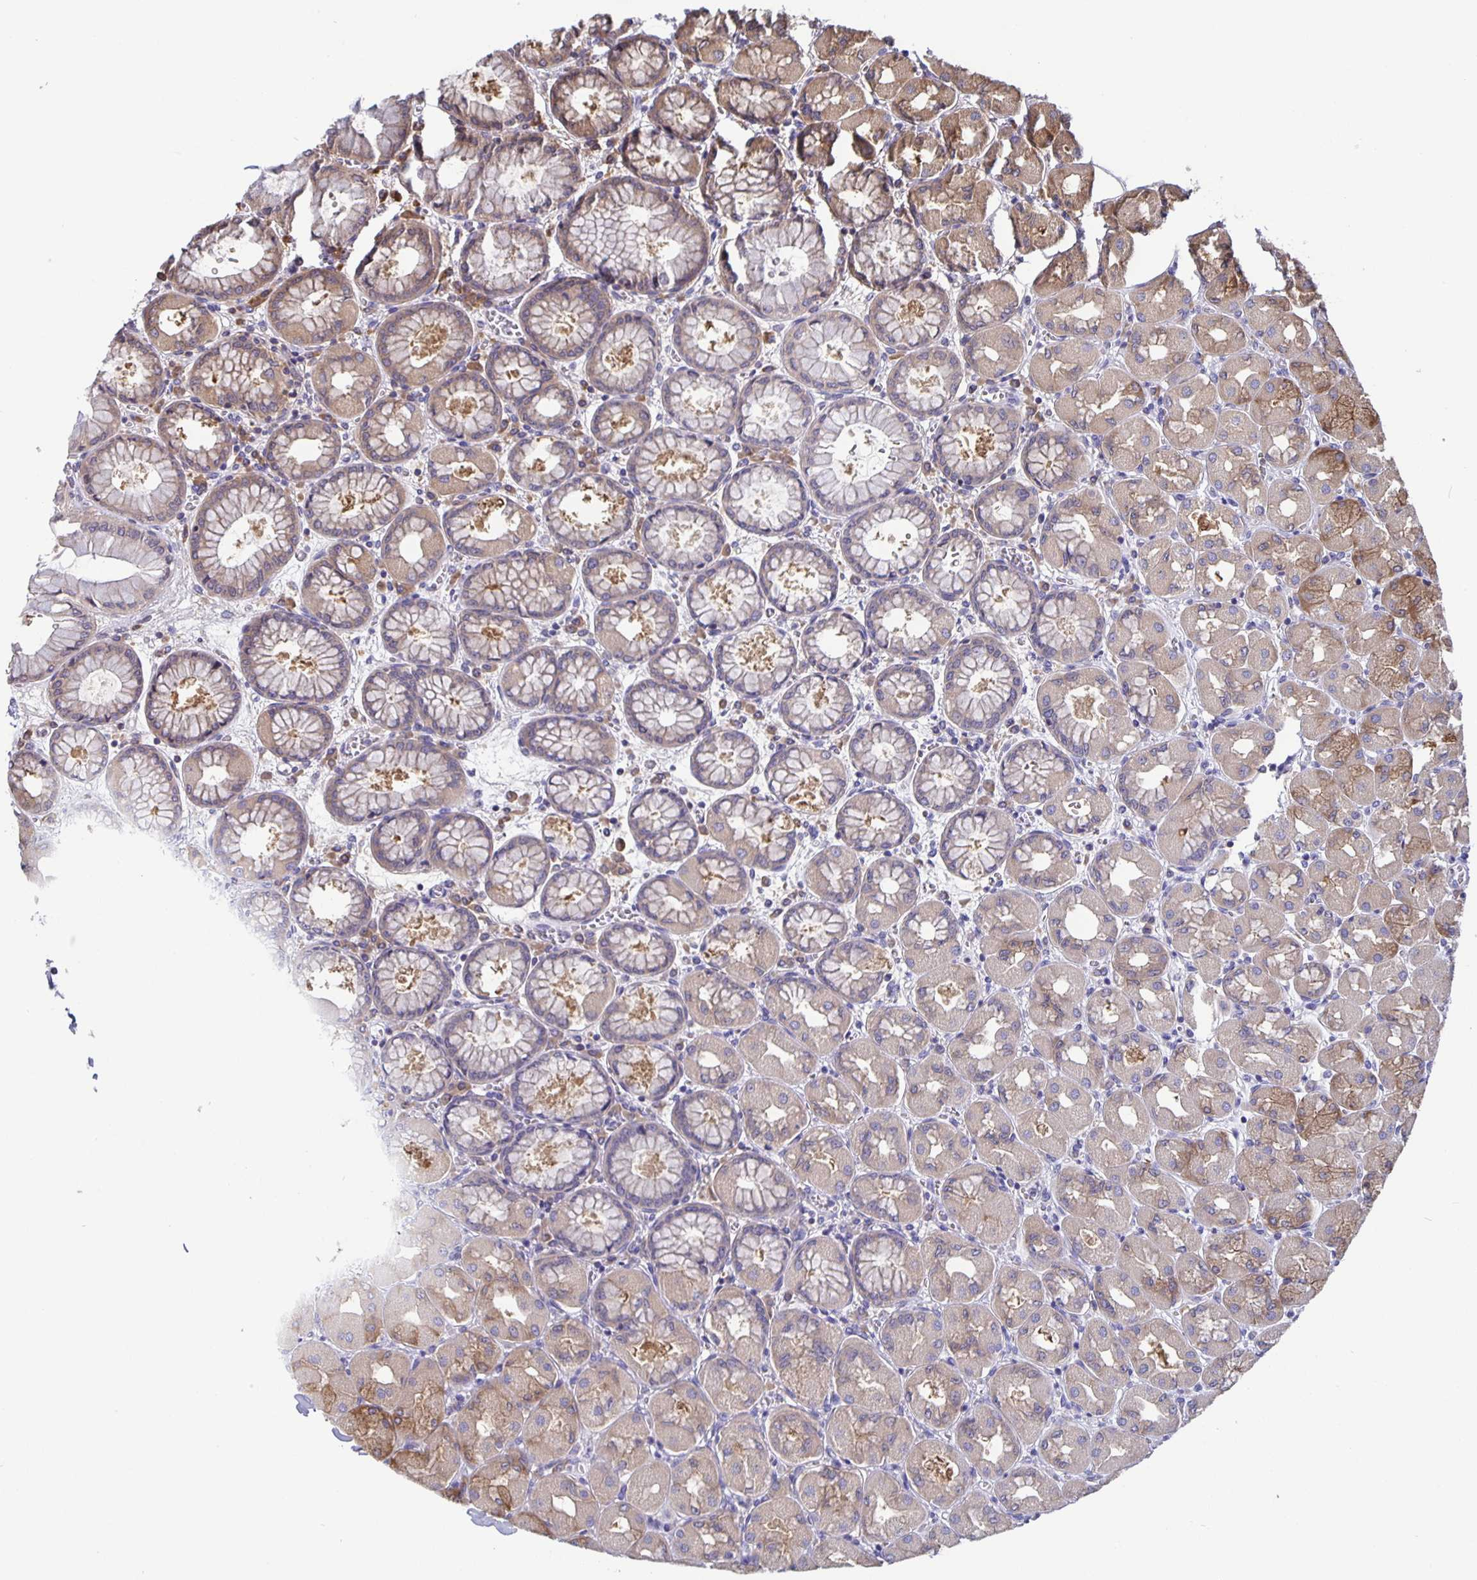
{"staining": {"intensity": "moderate", "quantity": "<25%", "location": "cytoplasmic/membranous"}, "tissue": "stomach", "cell_type": "Glandular cells", "image_type": "normal", "snomed": [{"axis": "morphology", "description": "Normal tissue, NOS"}, {"axis": "topography", "description": "Stomach, upper"}], "caption": "Moderate cytoplasmic/membranous positivity is present in approximately <25% of glandular cells in unremarkable stomach.", "gene": "FEM1C", "patient": {"sex": "female", "age": 56}}